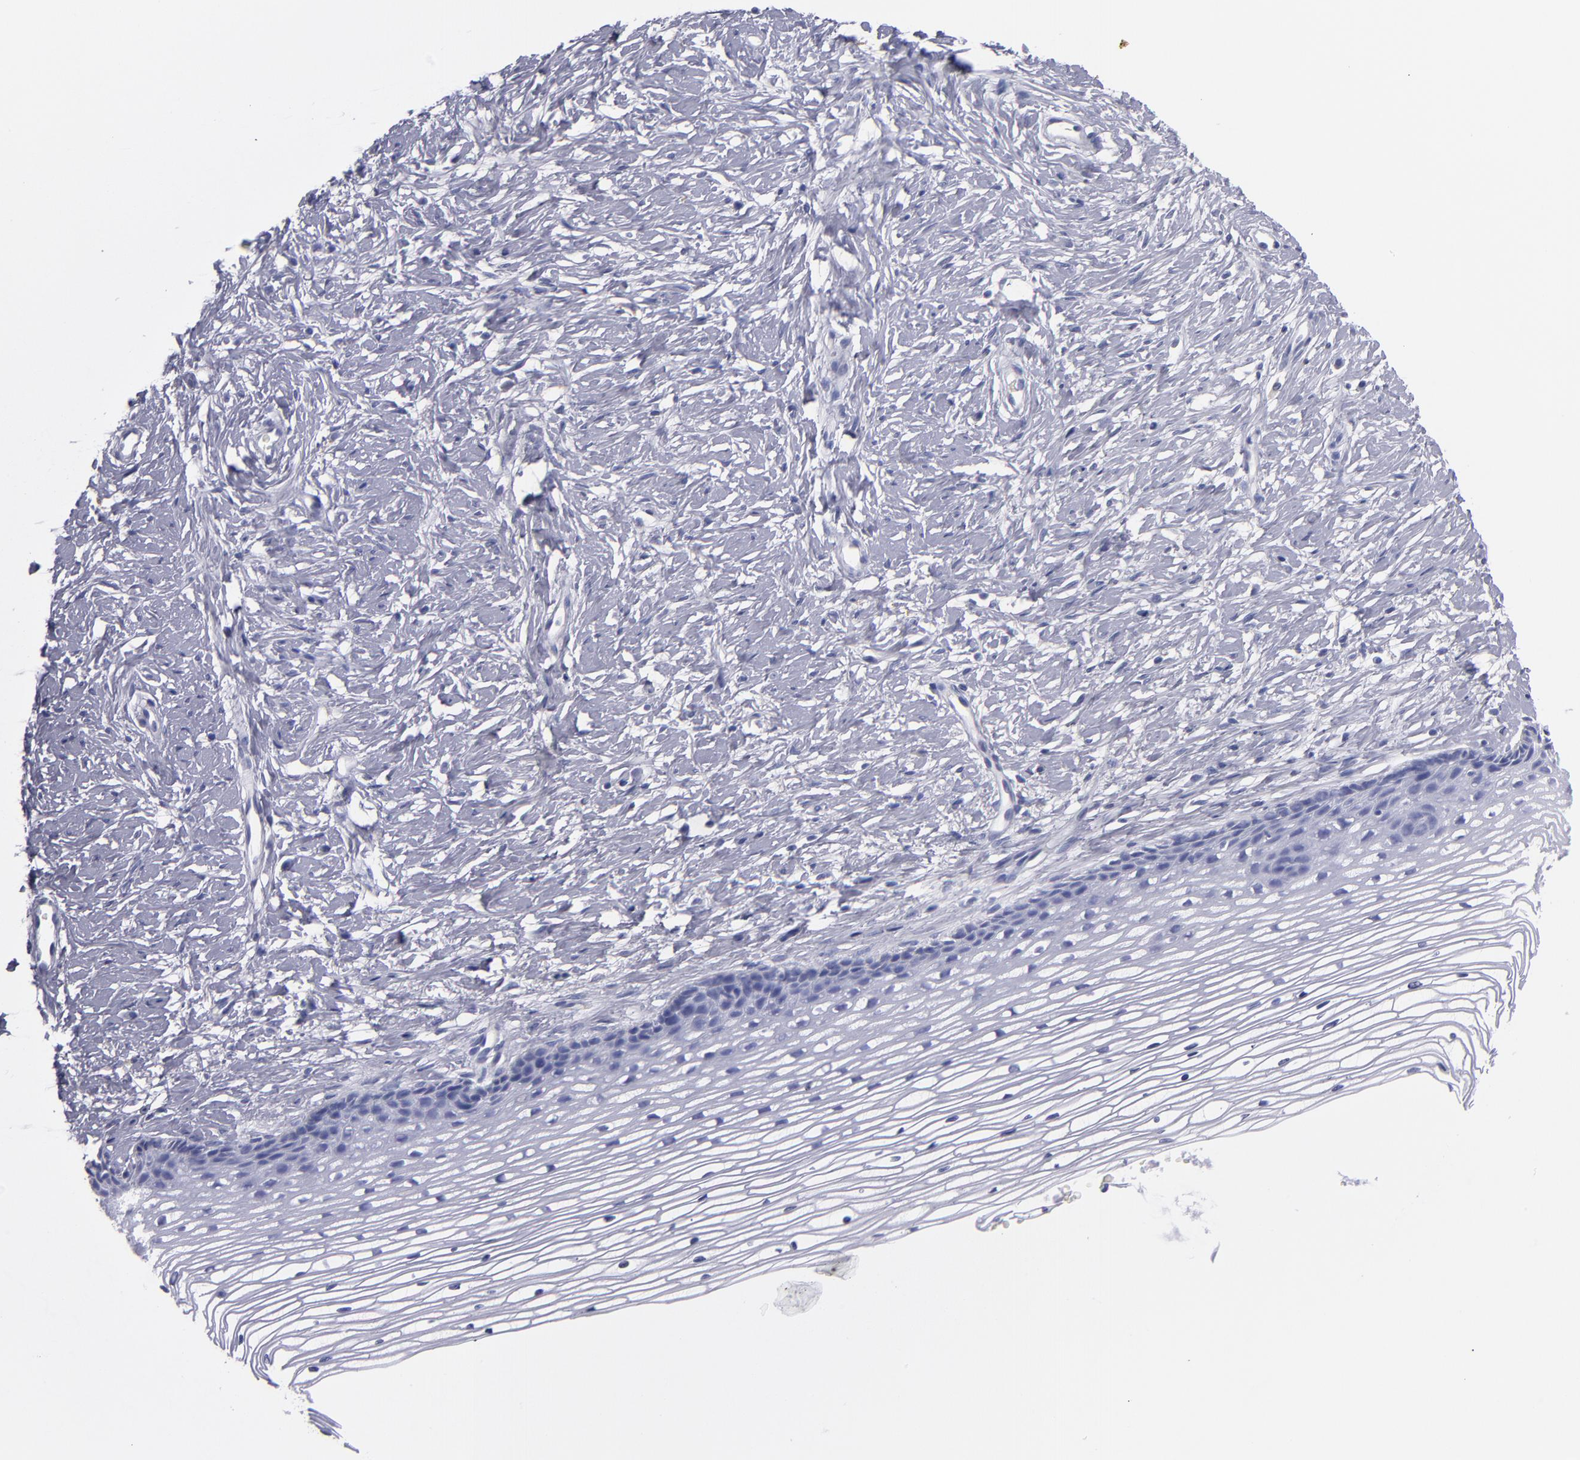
{"staining": {"intensity": "negative", "quantity": "none", "location": "none"}, "tissue": "cervix", "cell_type": "Glandular cells", "image_type": "normal", "snomed": [{"axis": "morphology", "description": "Normal tissue, NOS"}, {"axis": "topography", "description": "Cervix"}], "caption": "Human cervix stained for a protein using immunohistochemistry reveals no expression in glandular cells.", "gene": "MB", "patient": {"sex": "female", "age": 77}}